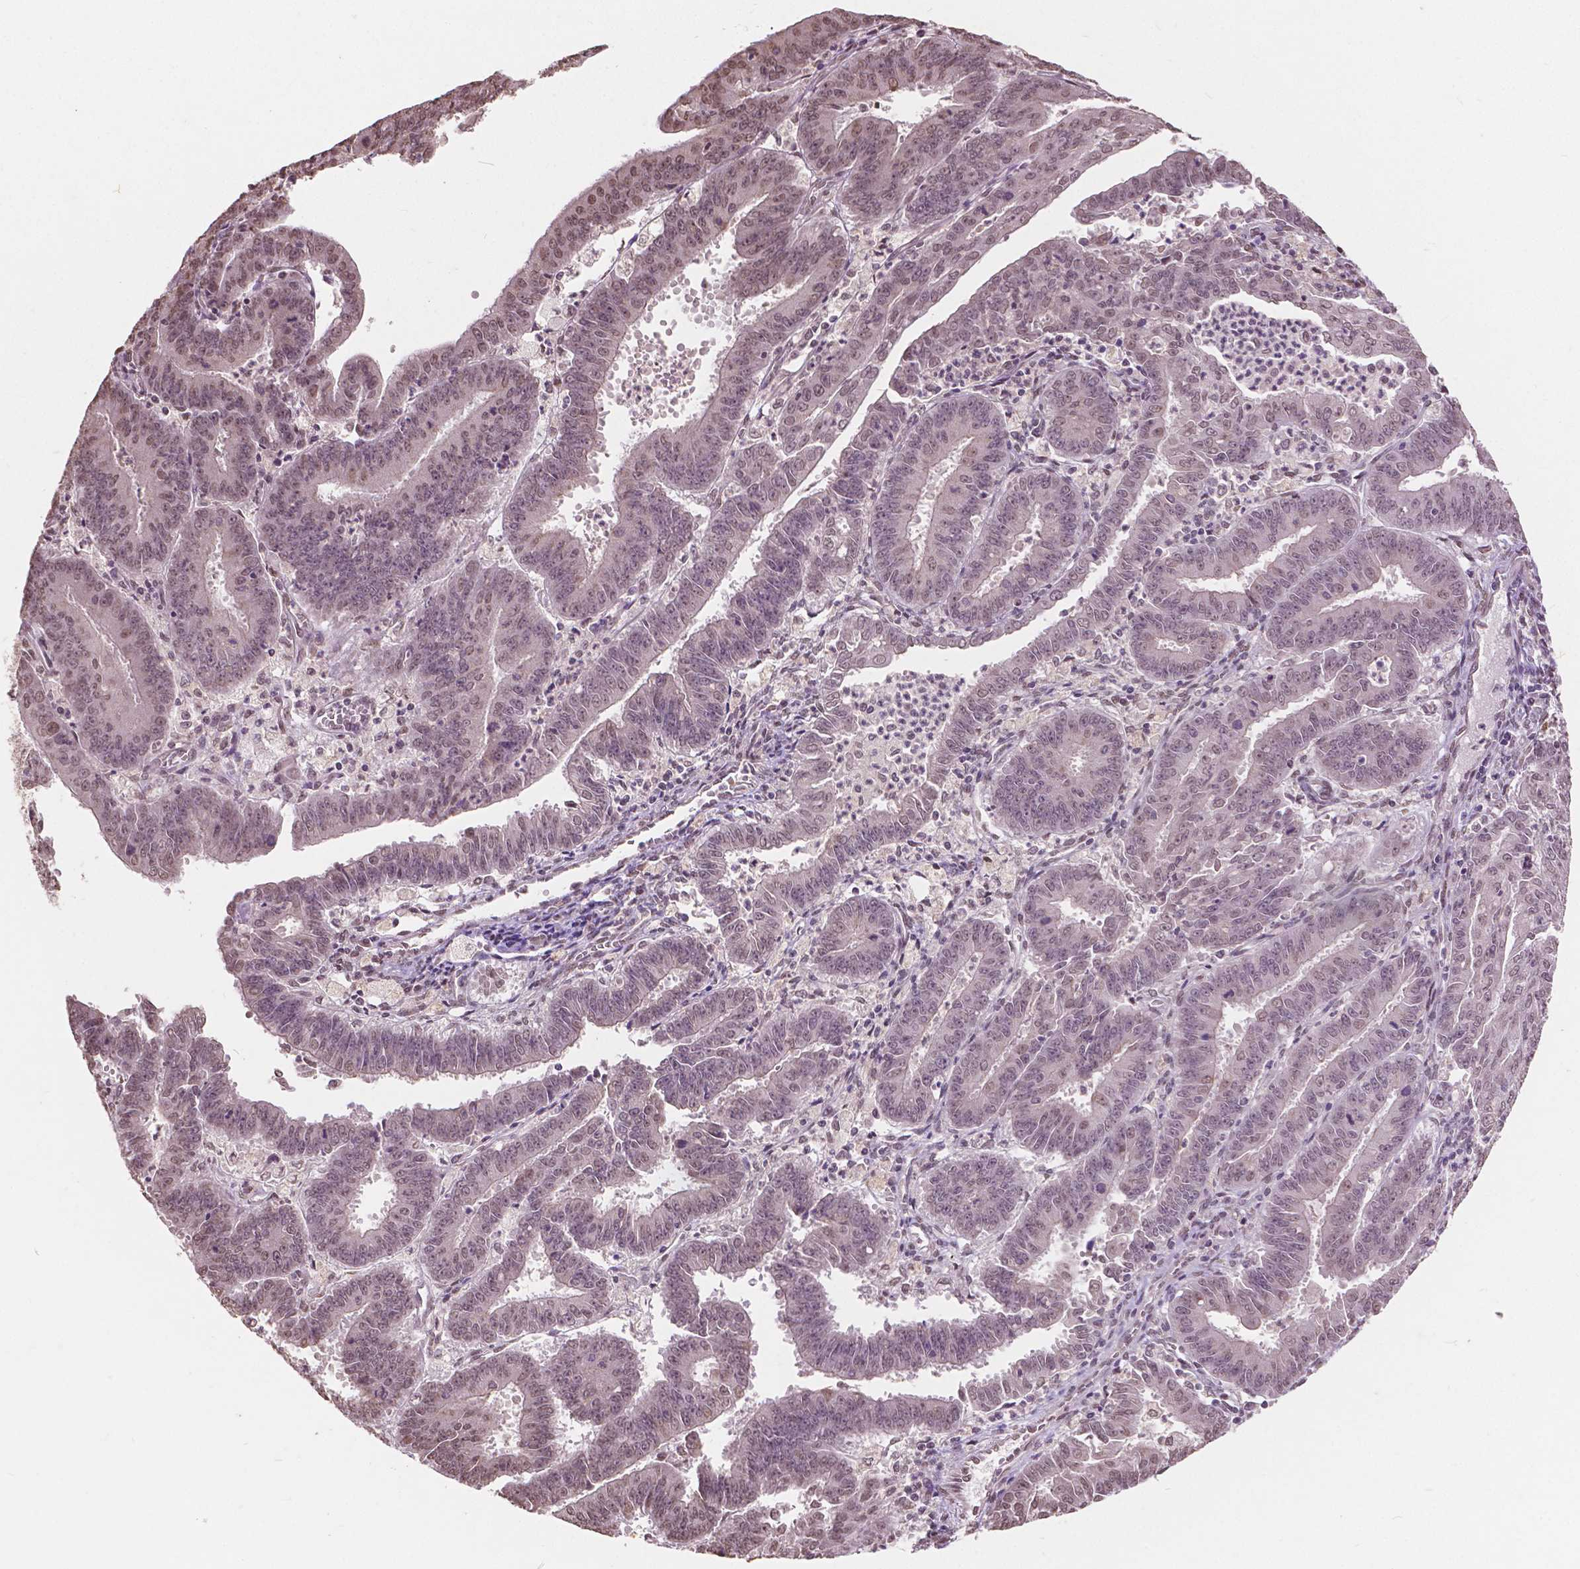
{"staining": {"intensity": "weak", "quantity": ">75%", "location": "nuclear"}, "tissue": "endometrial cancer", "cell_type": "Tumor cells", "image_type": "cancer", "snomed": [{"axis": "morphology", "description": "Adenocarcinoma, NOS"}, {"axis": "topography", "description": "Endometrium"}], "caption": "The photomicrograph exhibits immunohistochemical staining of endometrial adenocarcinoma. There is weak nuclear expression is appreciated in about >75% of tumor cells. Nuclei are stained in blue.", "gene": "HOXA10", "patient": {"sex": "female", "age": 73}}